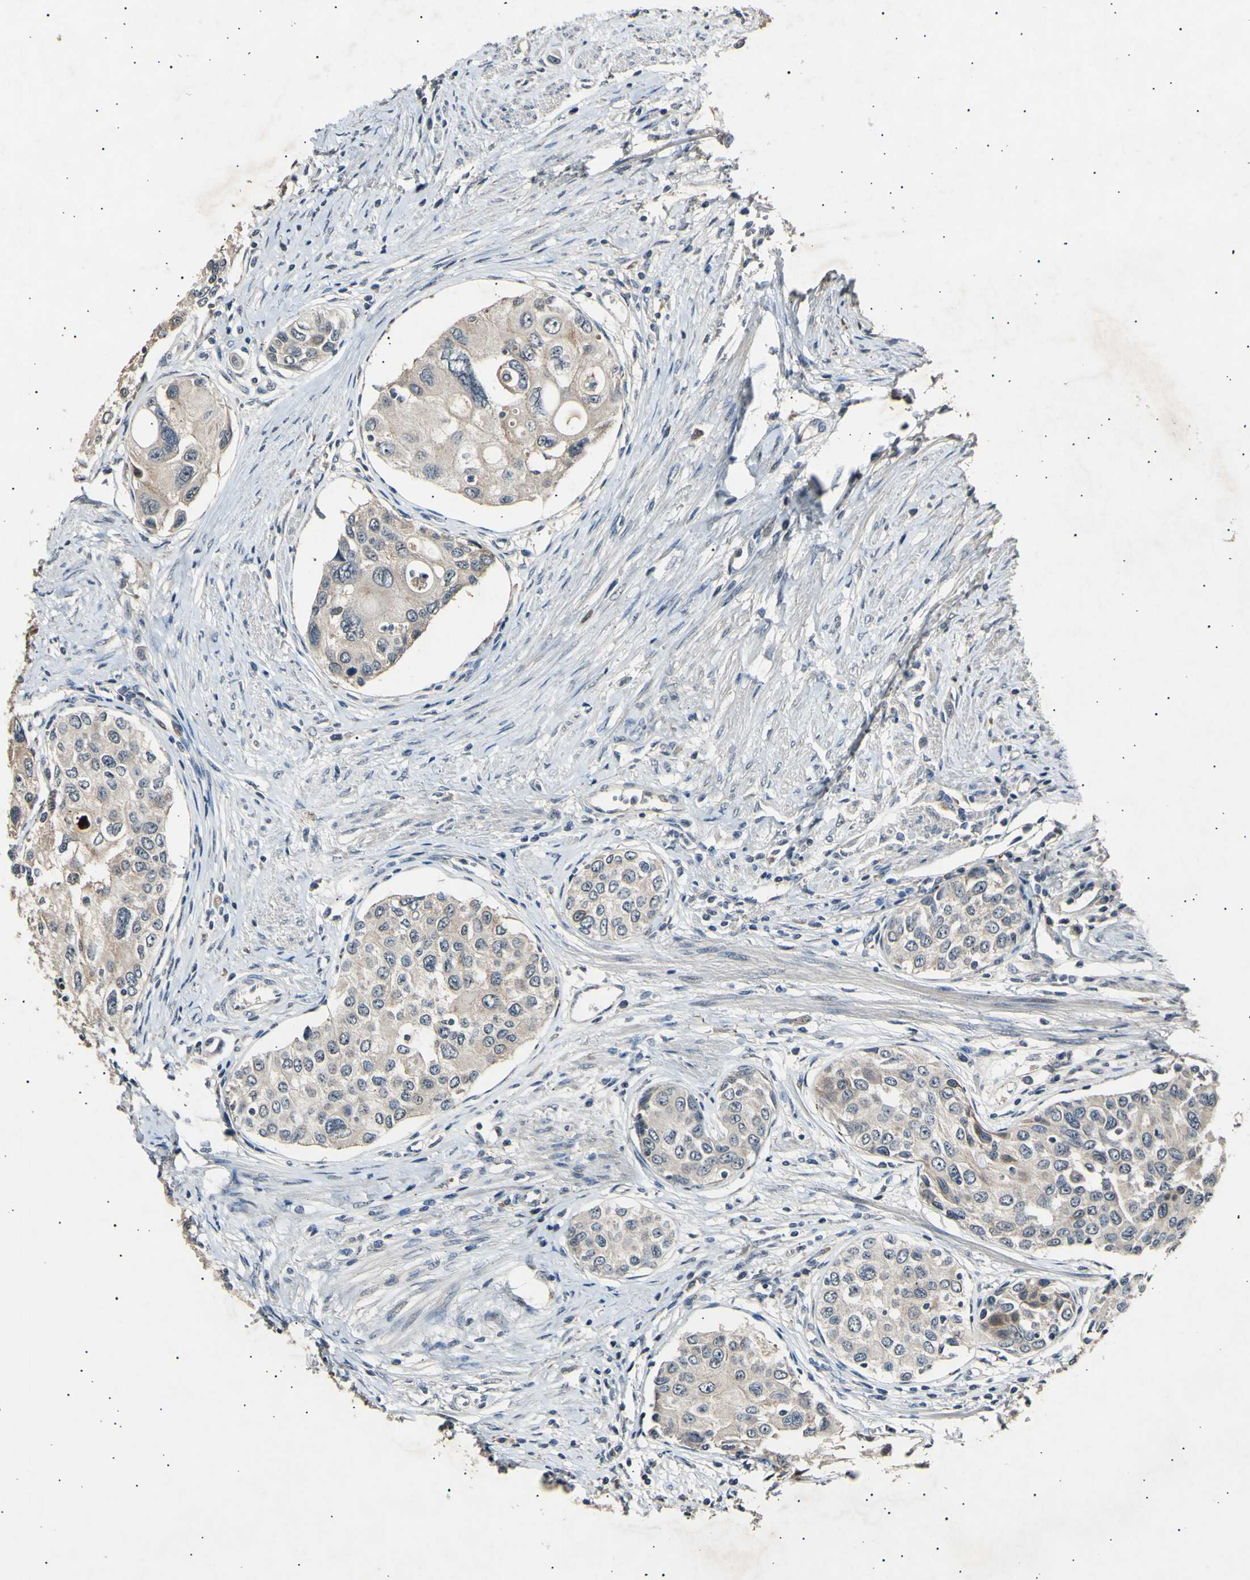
{"staining": {"intensity": "weak", "quantity": ">75%", "location": "cytoplasmic/membranous"}, "tissue": "urothelial cancer", "cell_type": "Tumor cells", "image_type": "cancer", "snomed": [{"axis": "morphology", "description": "Urothelial carcinoma, High grade"}, {"axis": "topography", "description": "Urinary bladder"}], "caption": "Immunohistochemistry (IHC) image of neoplastic tissue: urothelial carcinoma (high-grade) stained using immunohistochemistry (IHC) exhibits low levels of weak protein expression localized specifically in the cytoplasmic/membranous of tumor cells, appearing as a cytoplasmic/membranous brown color.", "gene": "ADCY3", "patient": {"sex": "female", "age": 56}}